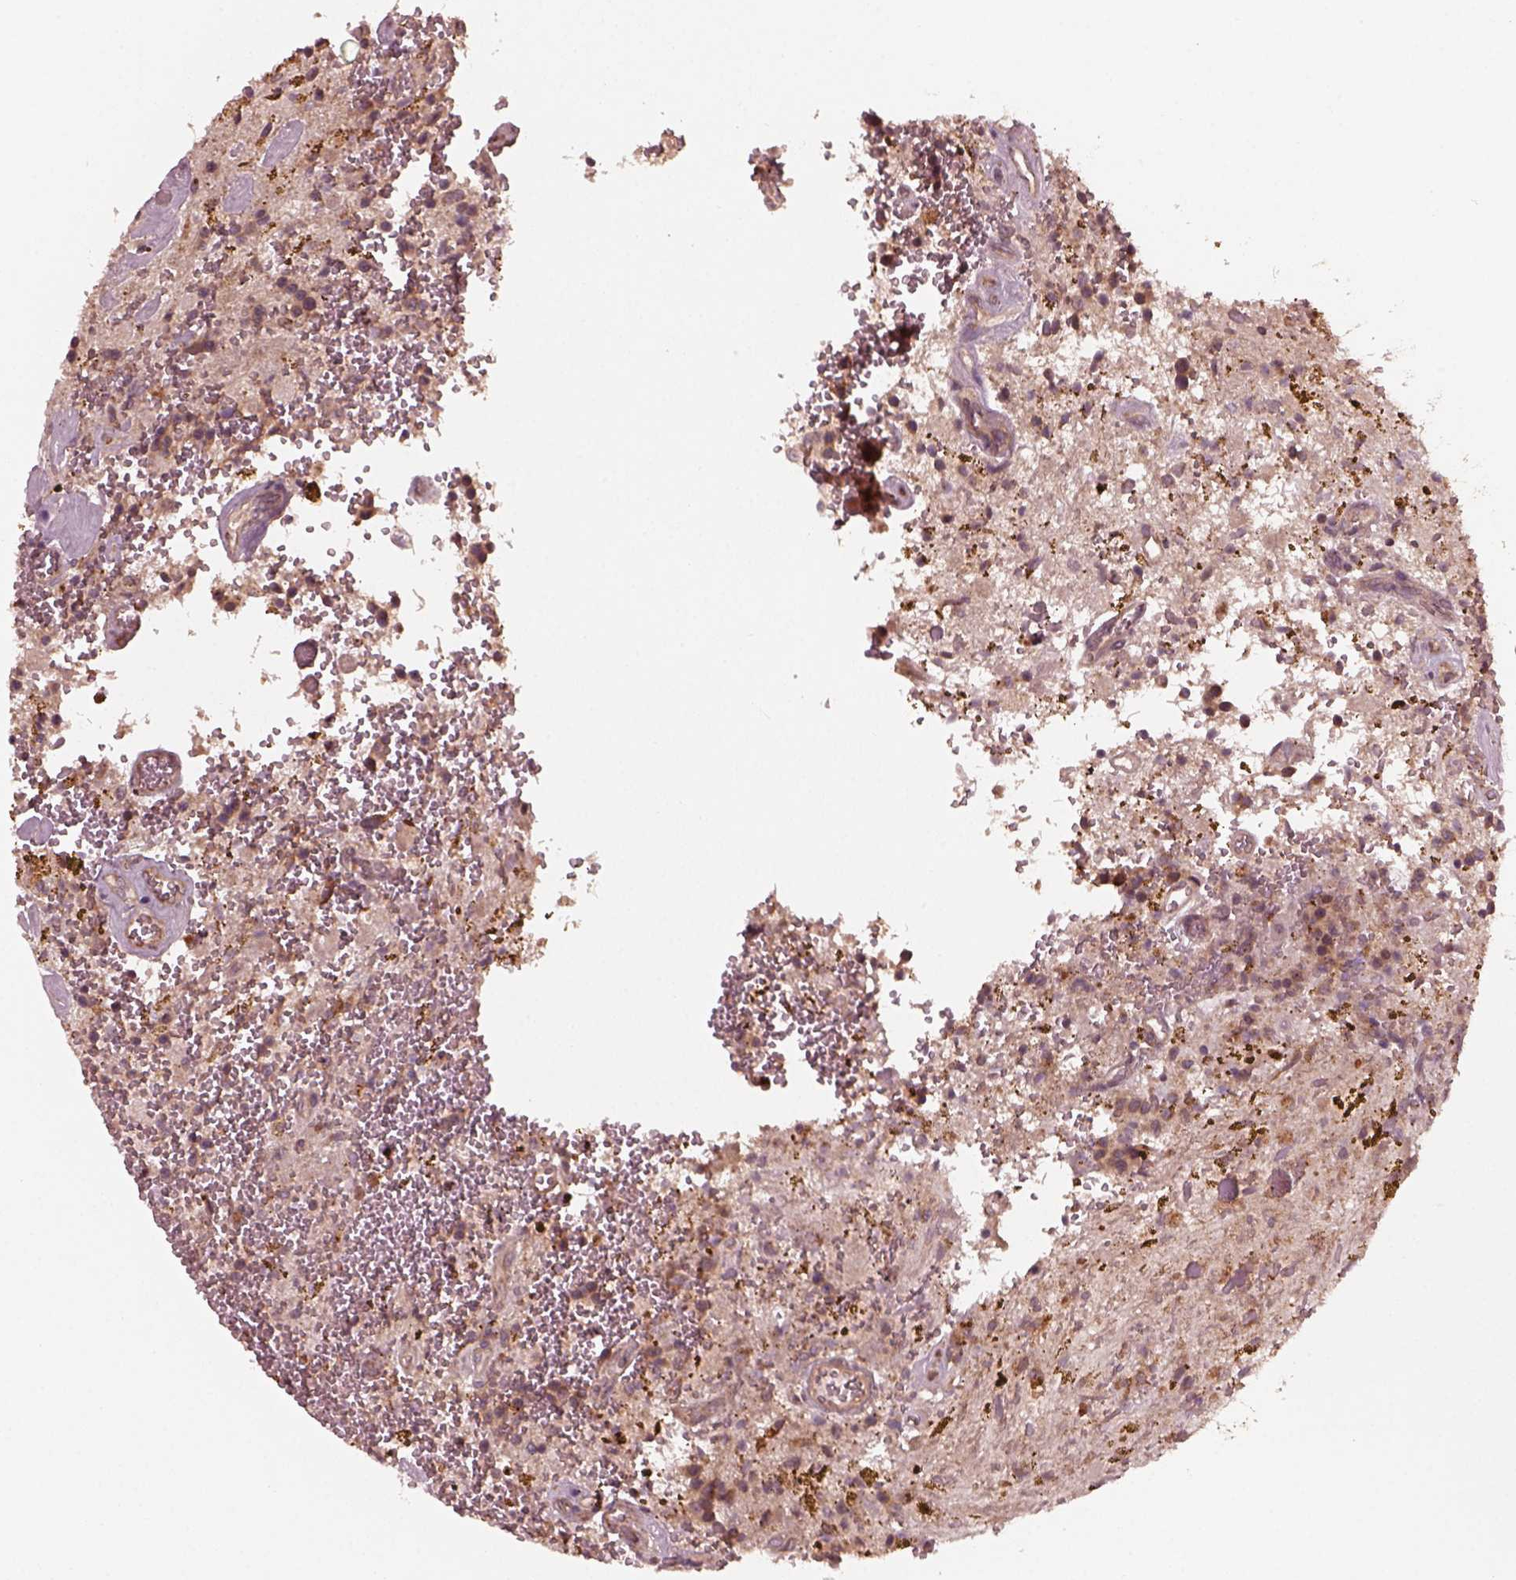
{"staining": {"intensity": "weak", "quantity": ">75%", "location": "cytoplasmic/membranous"}, "tissue": "glioma", "cell_type": "Tumor cells", "image_type": "cancer", "snomed": [{"axis": "morphology", "description": "Glioma, malignant, Low grade"}, {"axis": "topography", "description": "Cerebellum"}], "caption": "Protein staining of malignant low-grade glioma tissue shows weak cytoplasmic/membranous positivity in approximately >75% of tumor cells.", "gene": "FAF2", "patient": {"sex": "female", "age": 14}}